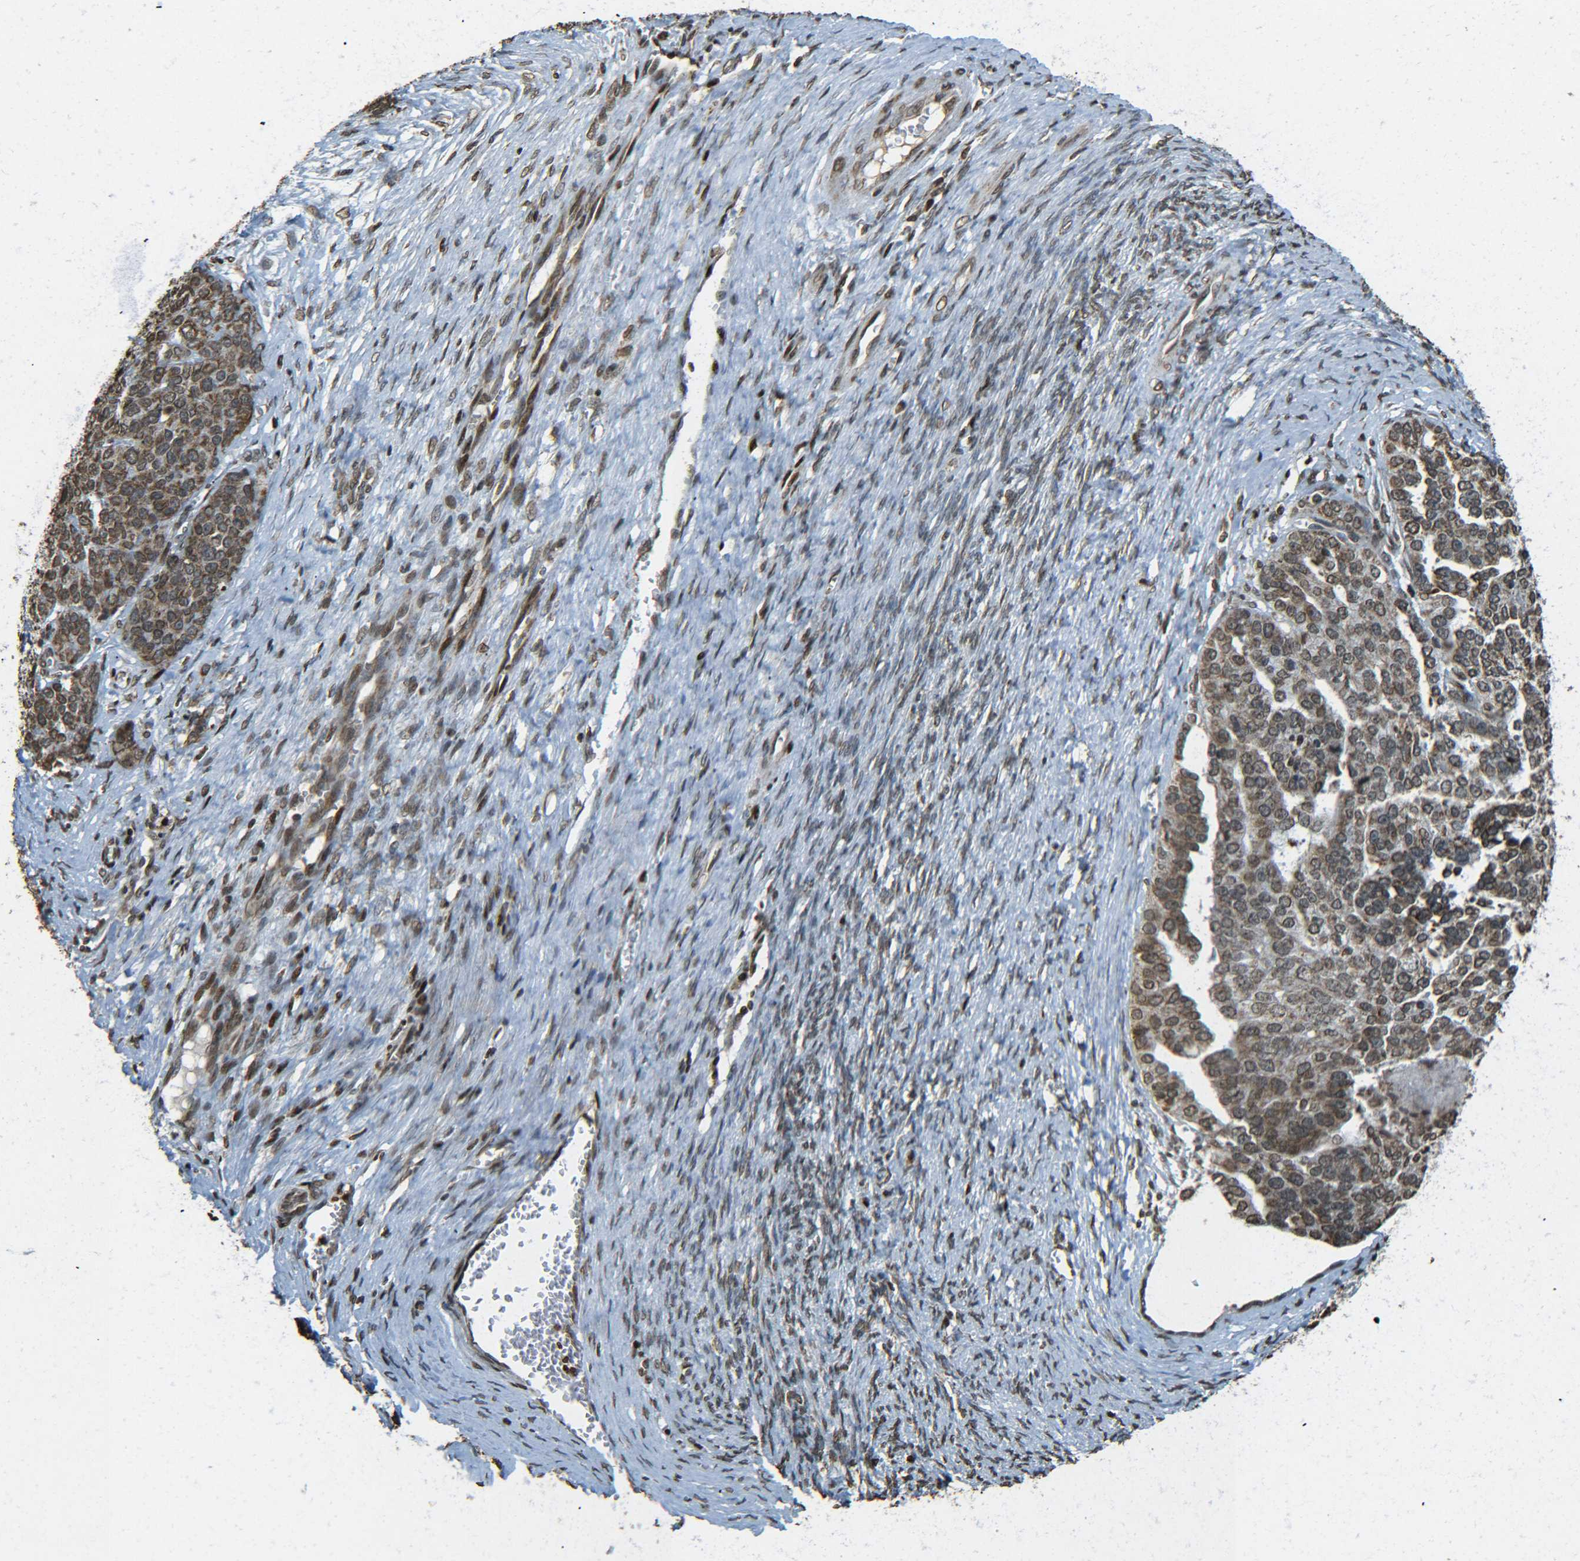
{"staining": {"intensity": "moderate", "quantity": ">75%", "location": "cytoplasmic/membranous,nuclear"}, "tissue": "ovarian cancer", "cell_type": "Tumor cells", "image_type": "cancer", "snomed": [{"axis": "morphology", "description": "Cystadenocarcinoma, serous, NOS"}, {"axis": "topography", "description": "Ovary"}], "caption": "Ovarian serous cystadenocarcinoma tissue demonstrates moderate cytoplasmic/membranous and nuclear staining in approximately >75% of tumor cells, visualized by immunohistochemistry.", "gene": "NEUROG2", "patient": {"sex": "female", "age": 44}}